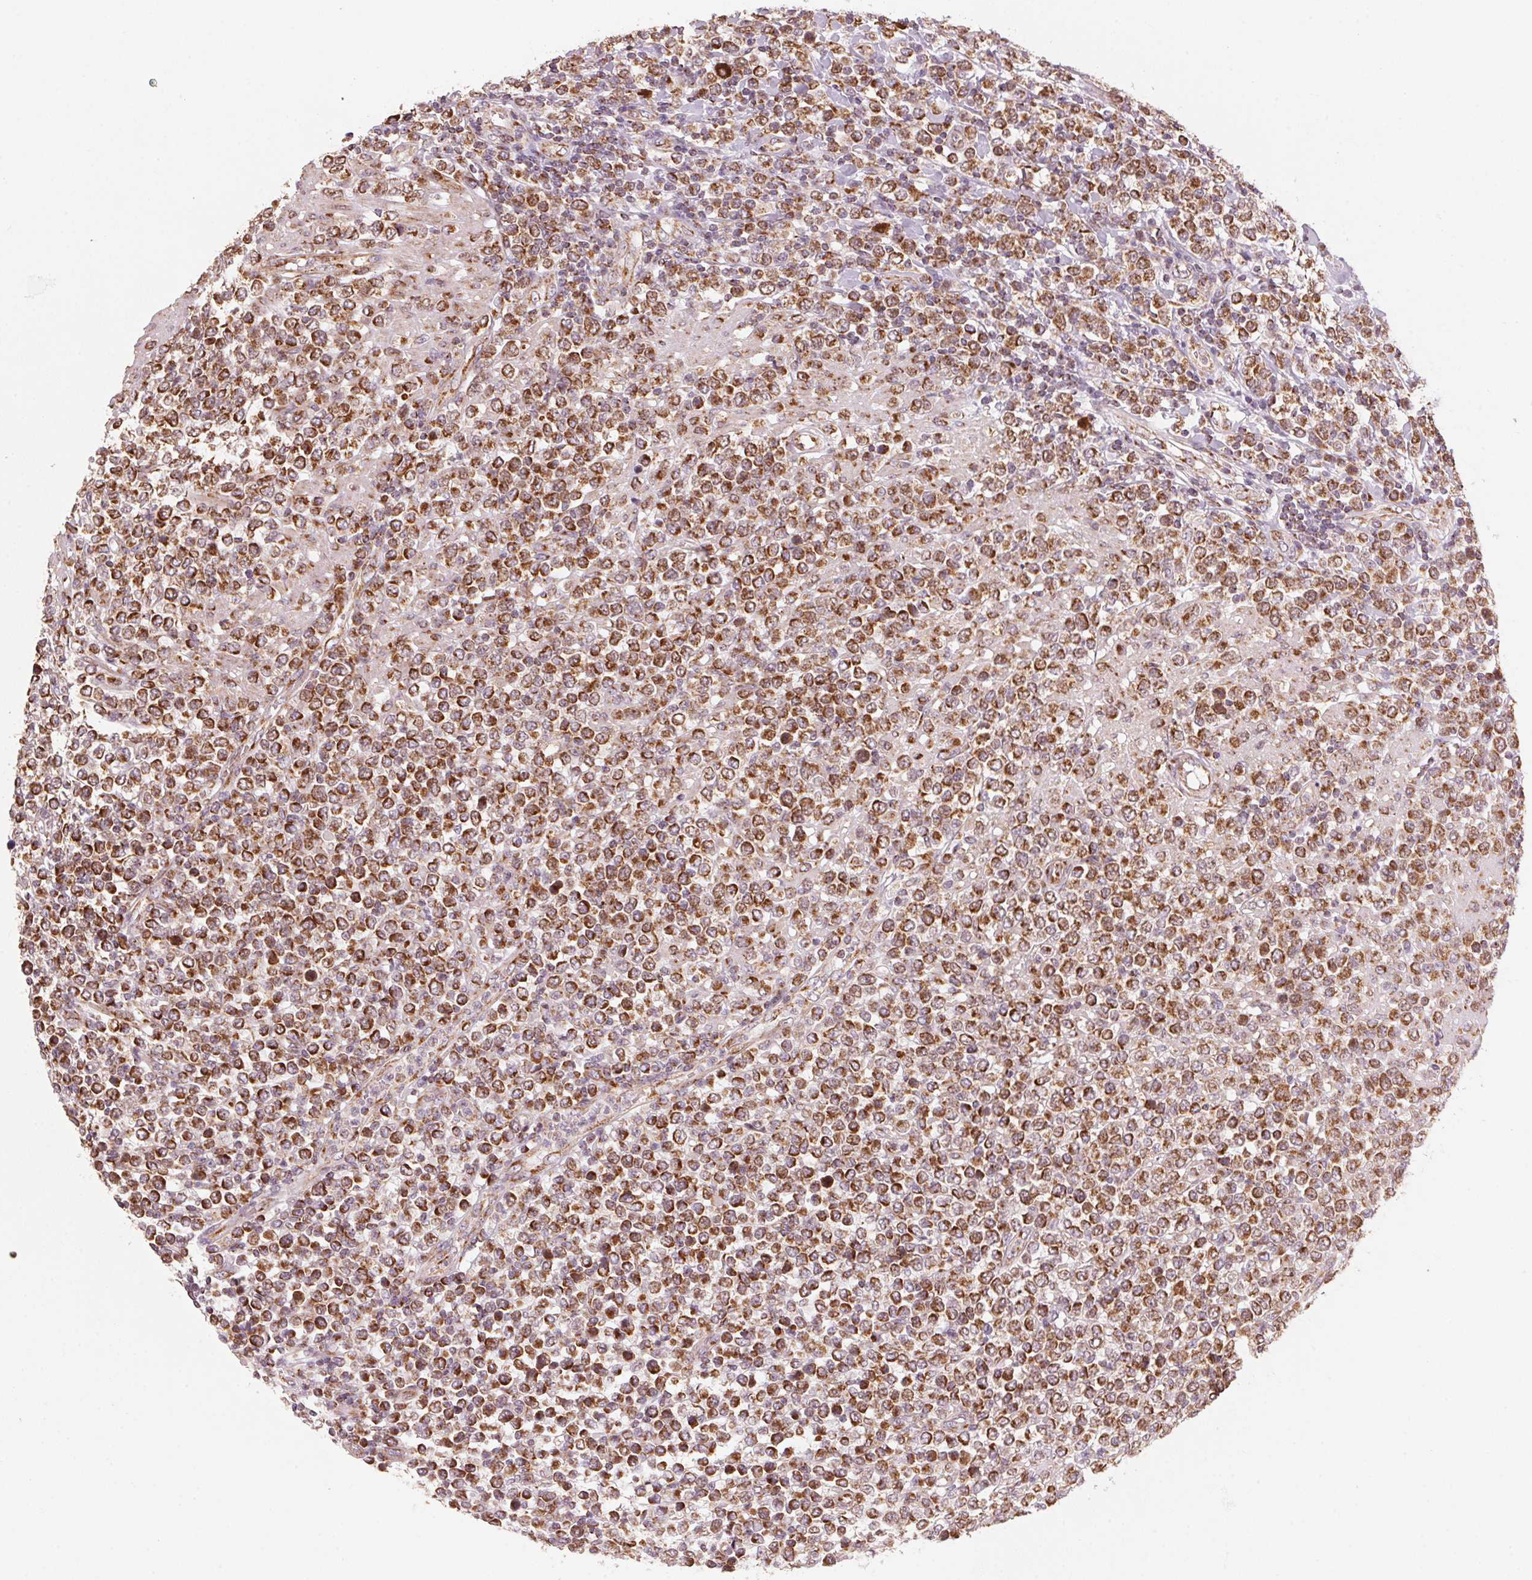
{"staining": {"intensity": "strong", "quantity": ">75%", "location": "cytoplasmic/membranous"}, "tissue": "lymphoma", "cell_type": "Tumor cells", "image_type": "cancer", "snomed": [{"axis": "morphology", "description": "Malignant lymphoma, non-Hodgkin's type, High grade"}, {"axis": "topography", "description": "Soft tissue"}], "caption": "Protein expression by IHC displays strong cytoplasmic/membranous expression in approximately >75% of tumor cells in high-grade malignant lymphoma, non-Hodgkin's type. Immunohistochemistry stains the protein in brown and the nuclei are stained blue.", "gene": "TOMM70", "patient": {"sex": "female", "age": 56}}